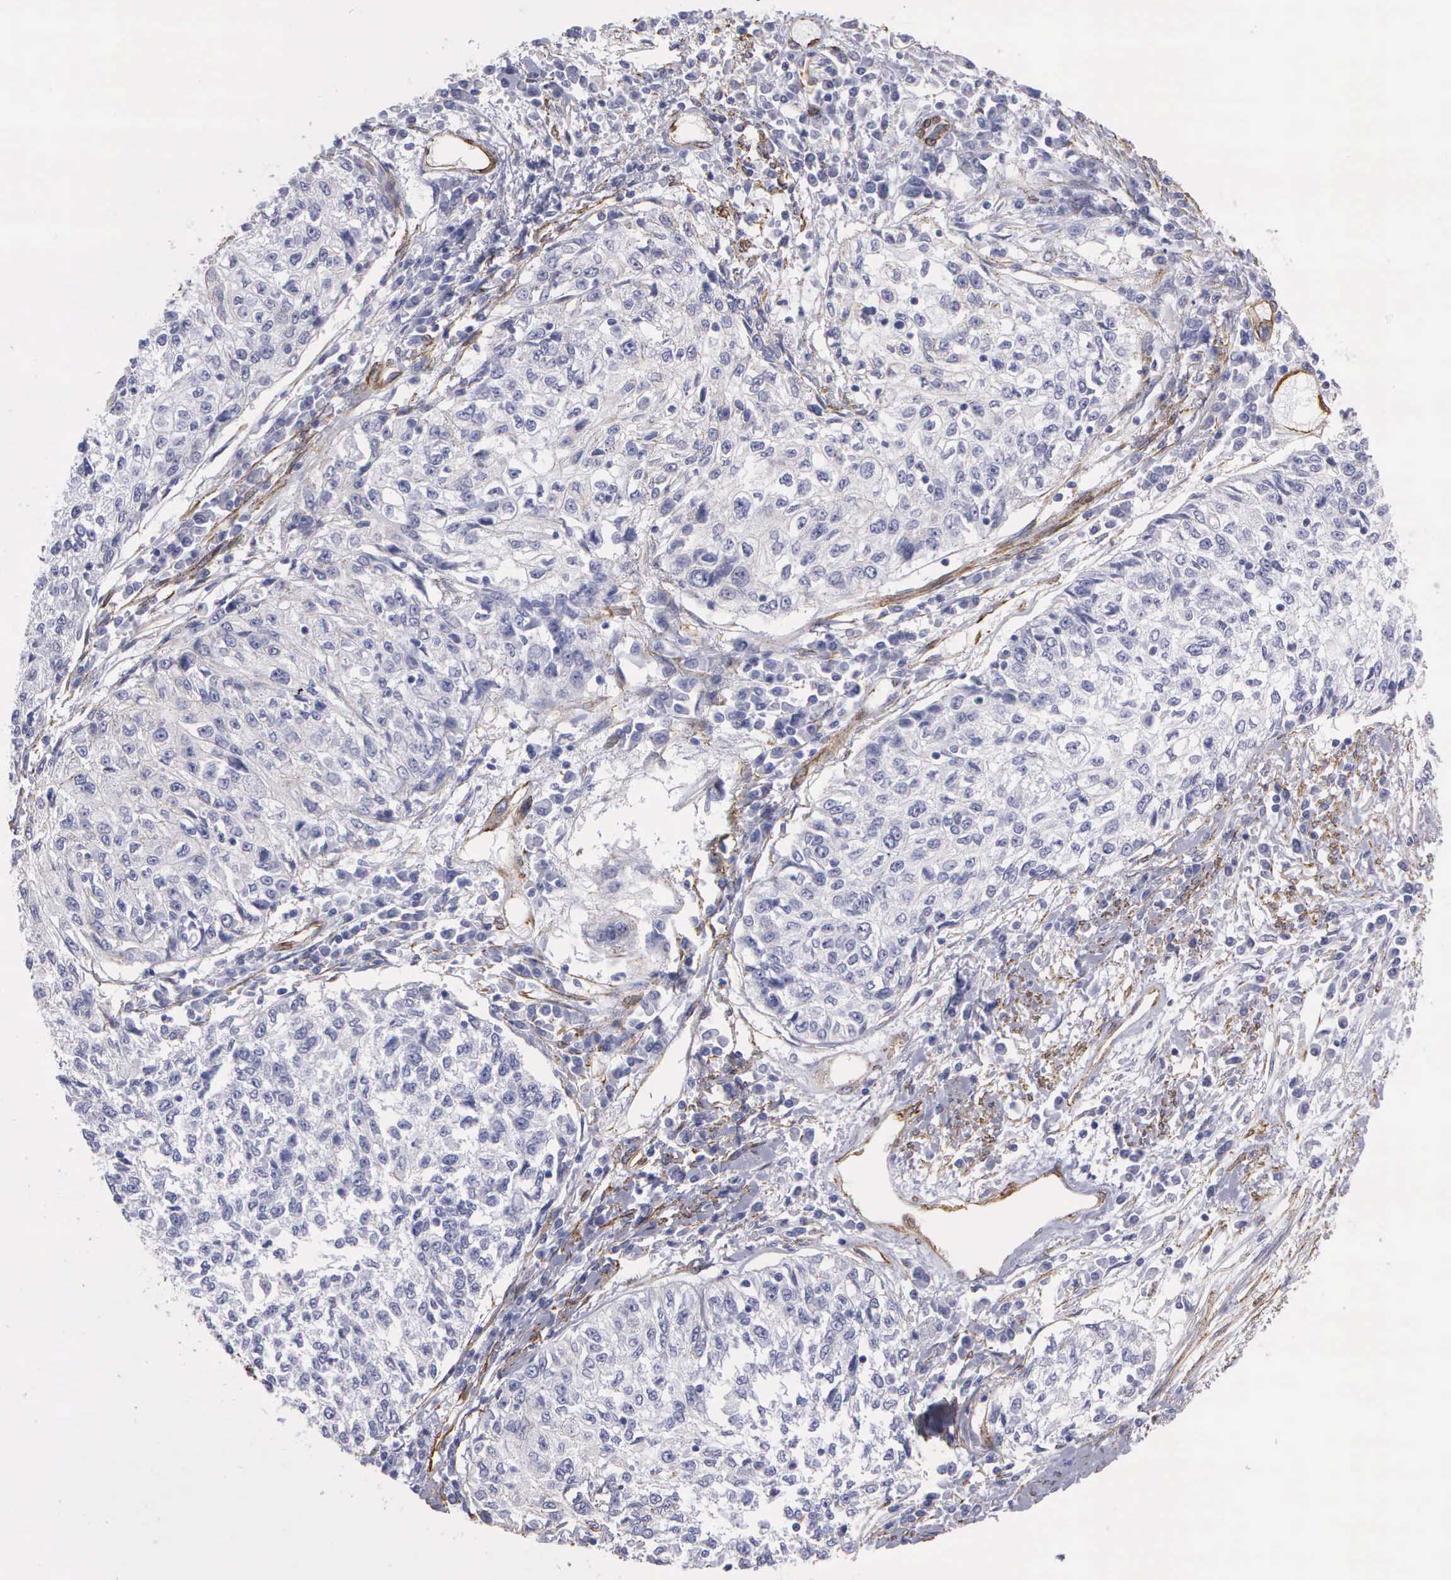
{"staining": {"intensity": "negative", "quantity": "none", "location": "none"}, "tissue": "cervical cancer", "cell_type": "Tumor cells", "image_type": "cancer", "snomed": [{"axis": "morphology", "description": "Squamous cell carcinoma, NOS"}, {"axis": "topography", "description": "Cervix"}], "caption": "High magnification brightfield microscopy of cervical squamous cell carcinoma stained with DAB (3,3'-diaminobenzidine) (brown) and counterstained with hematoxylin (blue): tumor cells show no significant expression. Nuclei are stained in blue.", "gene": "MAGEB10", "patient": {"sex": "female", "age": 57}}